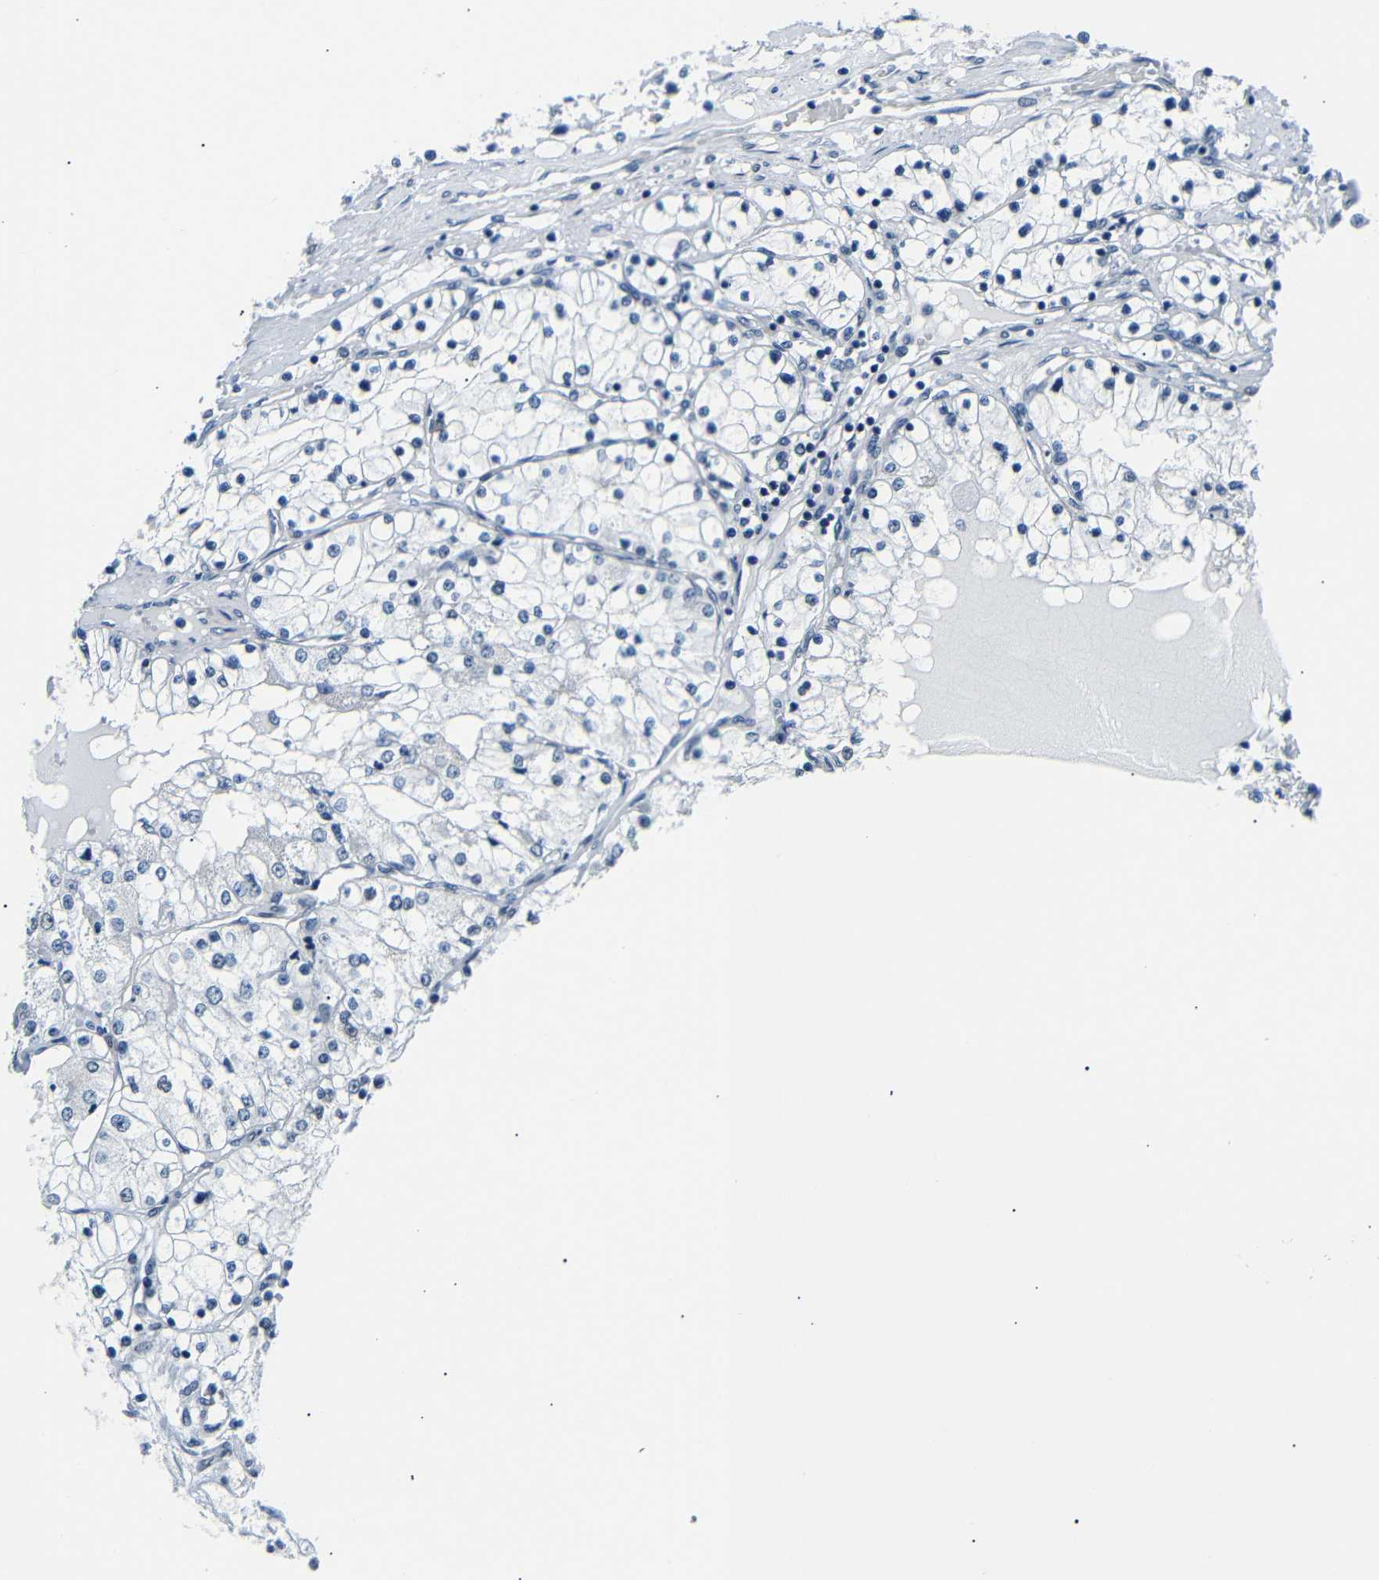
{"staining": {"intensity": "negative", "quantity": "none", "location": "none"}, "tissue": "renal cancer", "cell_type": "Tumor cells", "image_type": "cancer", "snomed": [{"axis": "morphology", "description": "Adenocarcinoma, NOS"}, {"axis": "topography", "description": "Kidney"}], "caption": "Tumor cells show no significant protein expression in adenocarcinoma (renal). (Stains: DAB IHC with hematoxylin counter stain, Microscopy: brightfield microscopy at high magnification).", "gene": "TAFA1", "patient": {"sex": "male", "age": 68}}